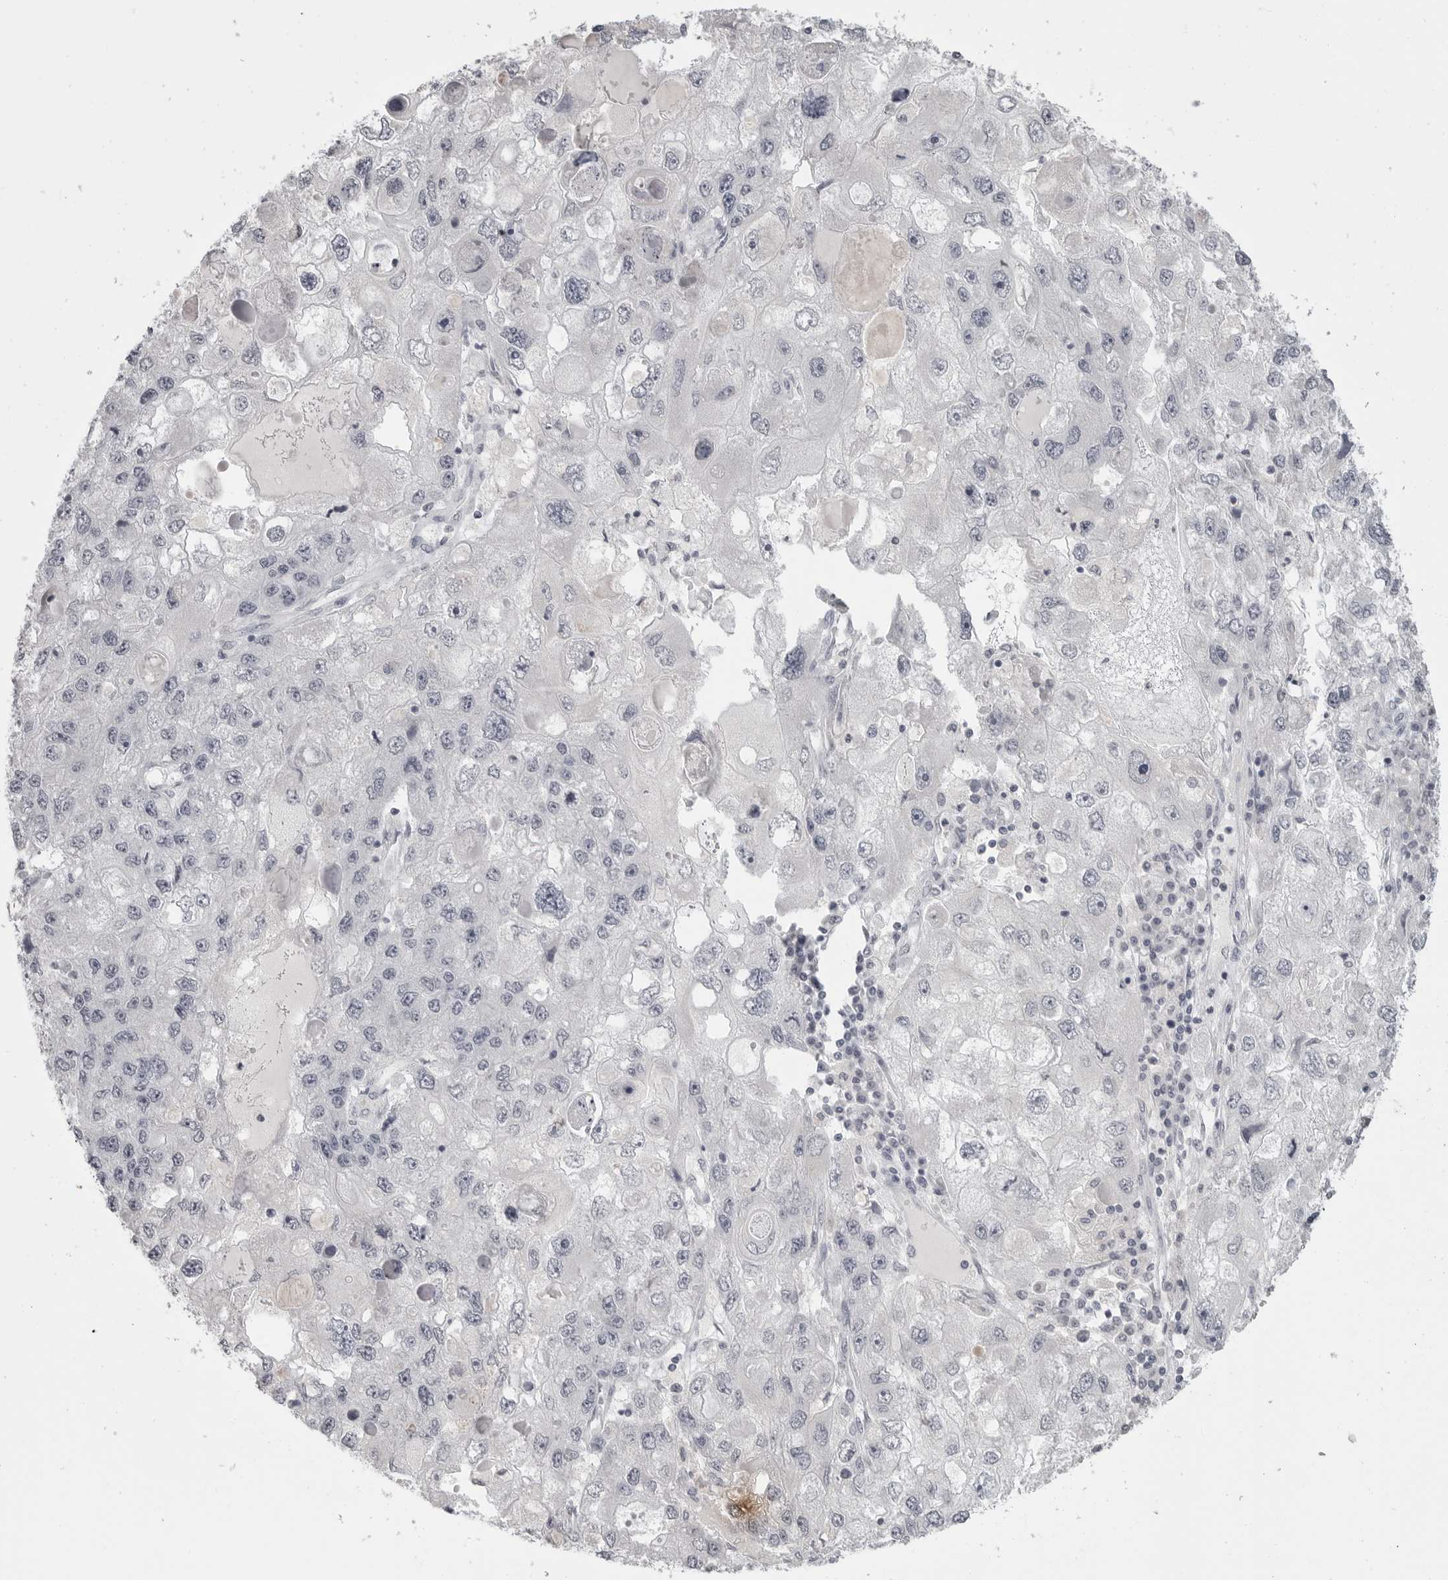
{"staining": {"intensity": "negative", "quantity": "none", "location": "none"}, "tissue": "endometrial cancer", "cell_type": "Tumor cells", "image_type": "cancer", "snomed": [{"axis": "morphology", "description": "Adenocarcinoma, NOS"}, {"axis": "topography", "description": "Endometrium"}], "caption": "An immunohistochemistry (IHC) histopathology image of adenocarcinoma (endometrial) is shown. There is no staining in tumor cells of adenocarcinoma (endometrial).", "gene": "PRSS1", "patient": {"sex": "female", "age": 49}}